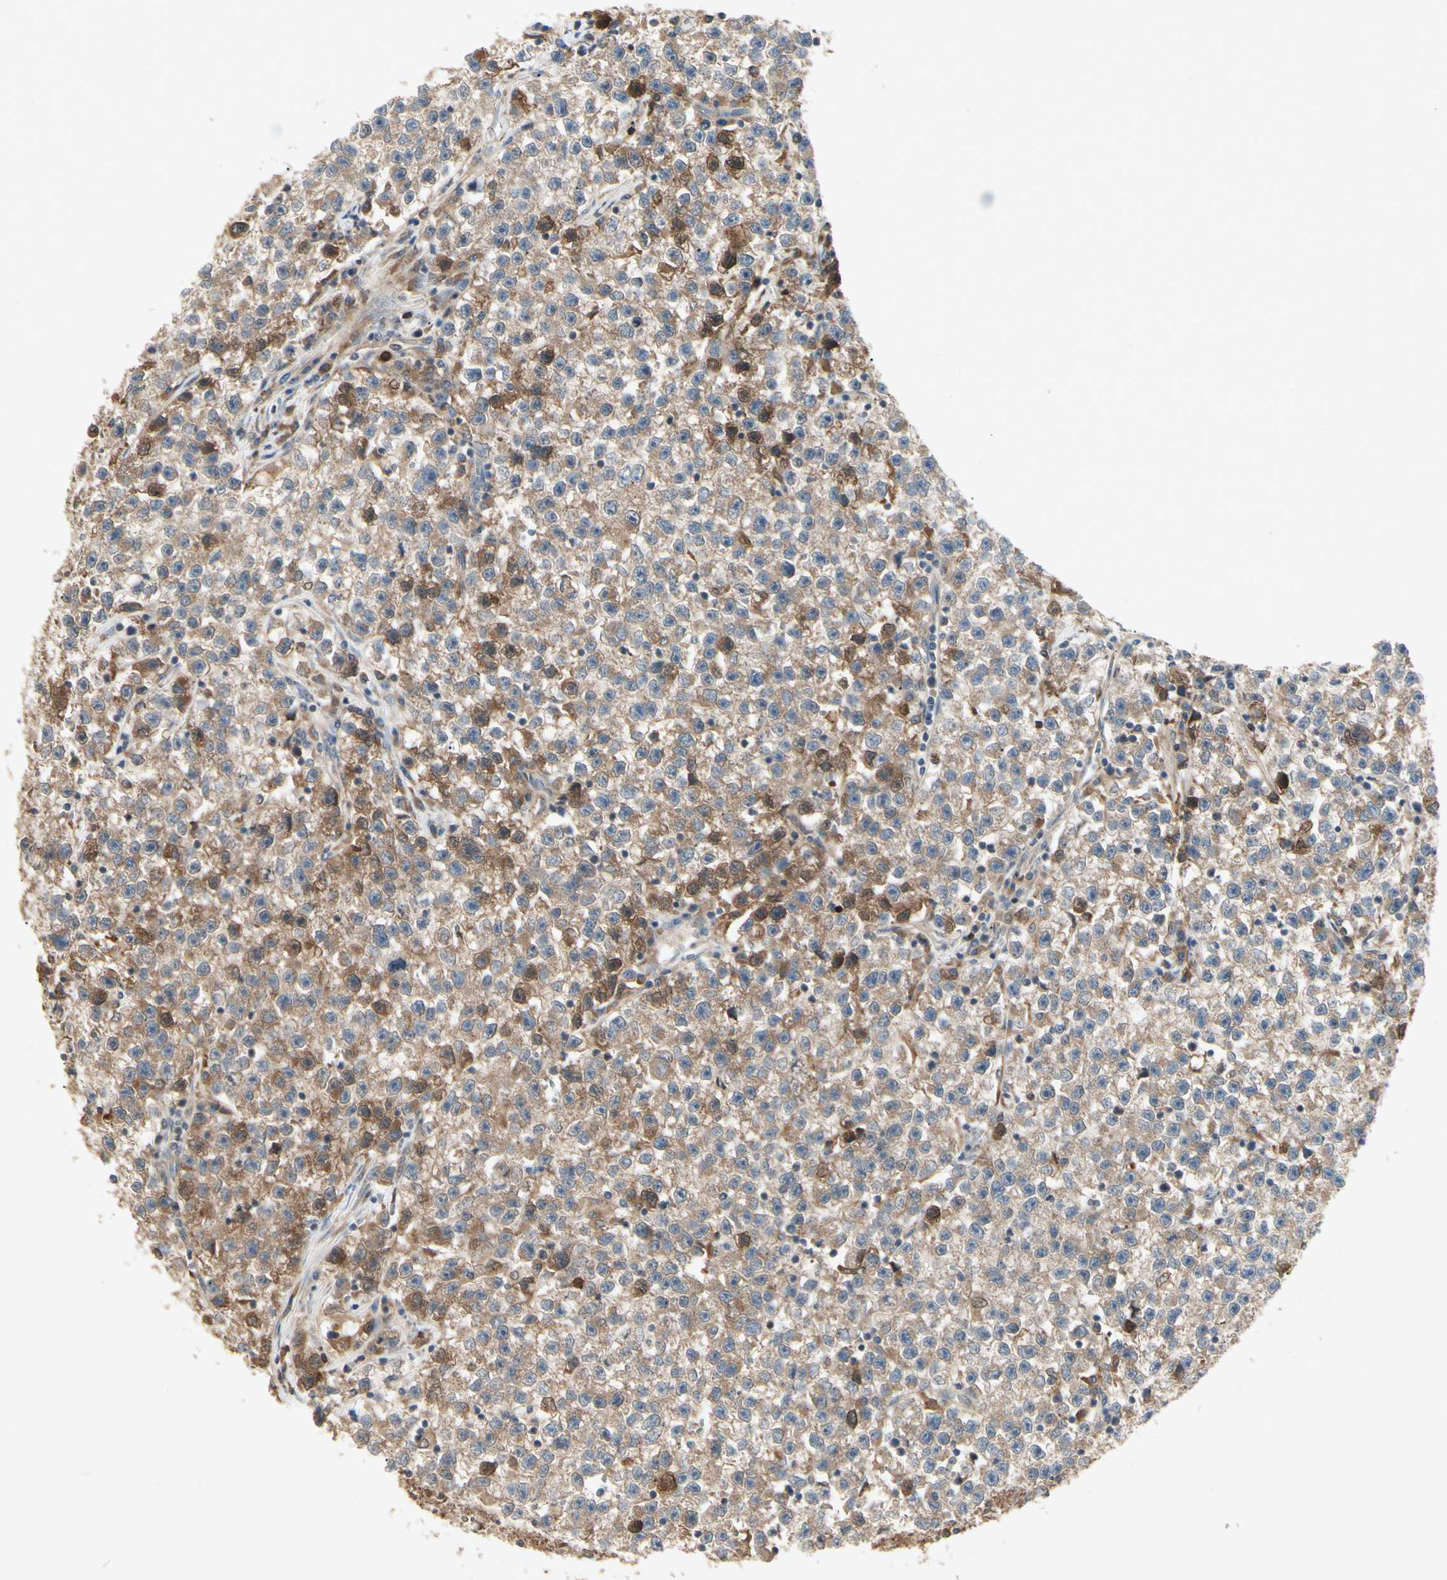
{"staining": {"intensity": "moderate", "quantity": ">75%", "location": "cytoplasmic/membranous"}, "tissue": "testis cancer", "cell_type": "Tumor cells", "image_type": "cancer", "snomed": [{"axis": "morphology", "description": "Seminoma, NOS"}, {"axis": "topography", "description": "Testis"}], "caption": "This image exhibits testis seminoma stained with IHC to label a protein in brown. The cytoplasmic/membranous of tumor cells show moderate positivity for the protein. Nuclei are counter-stained blue.", "gene": "RNF14", "patient": {"sex": "male", "age": 22}}